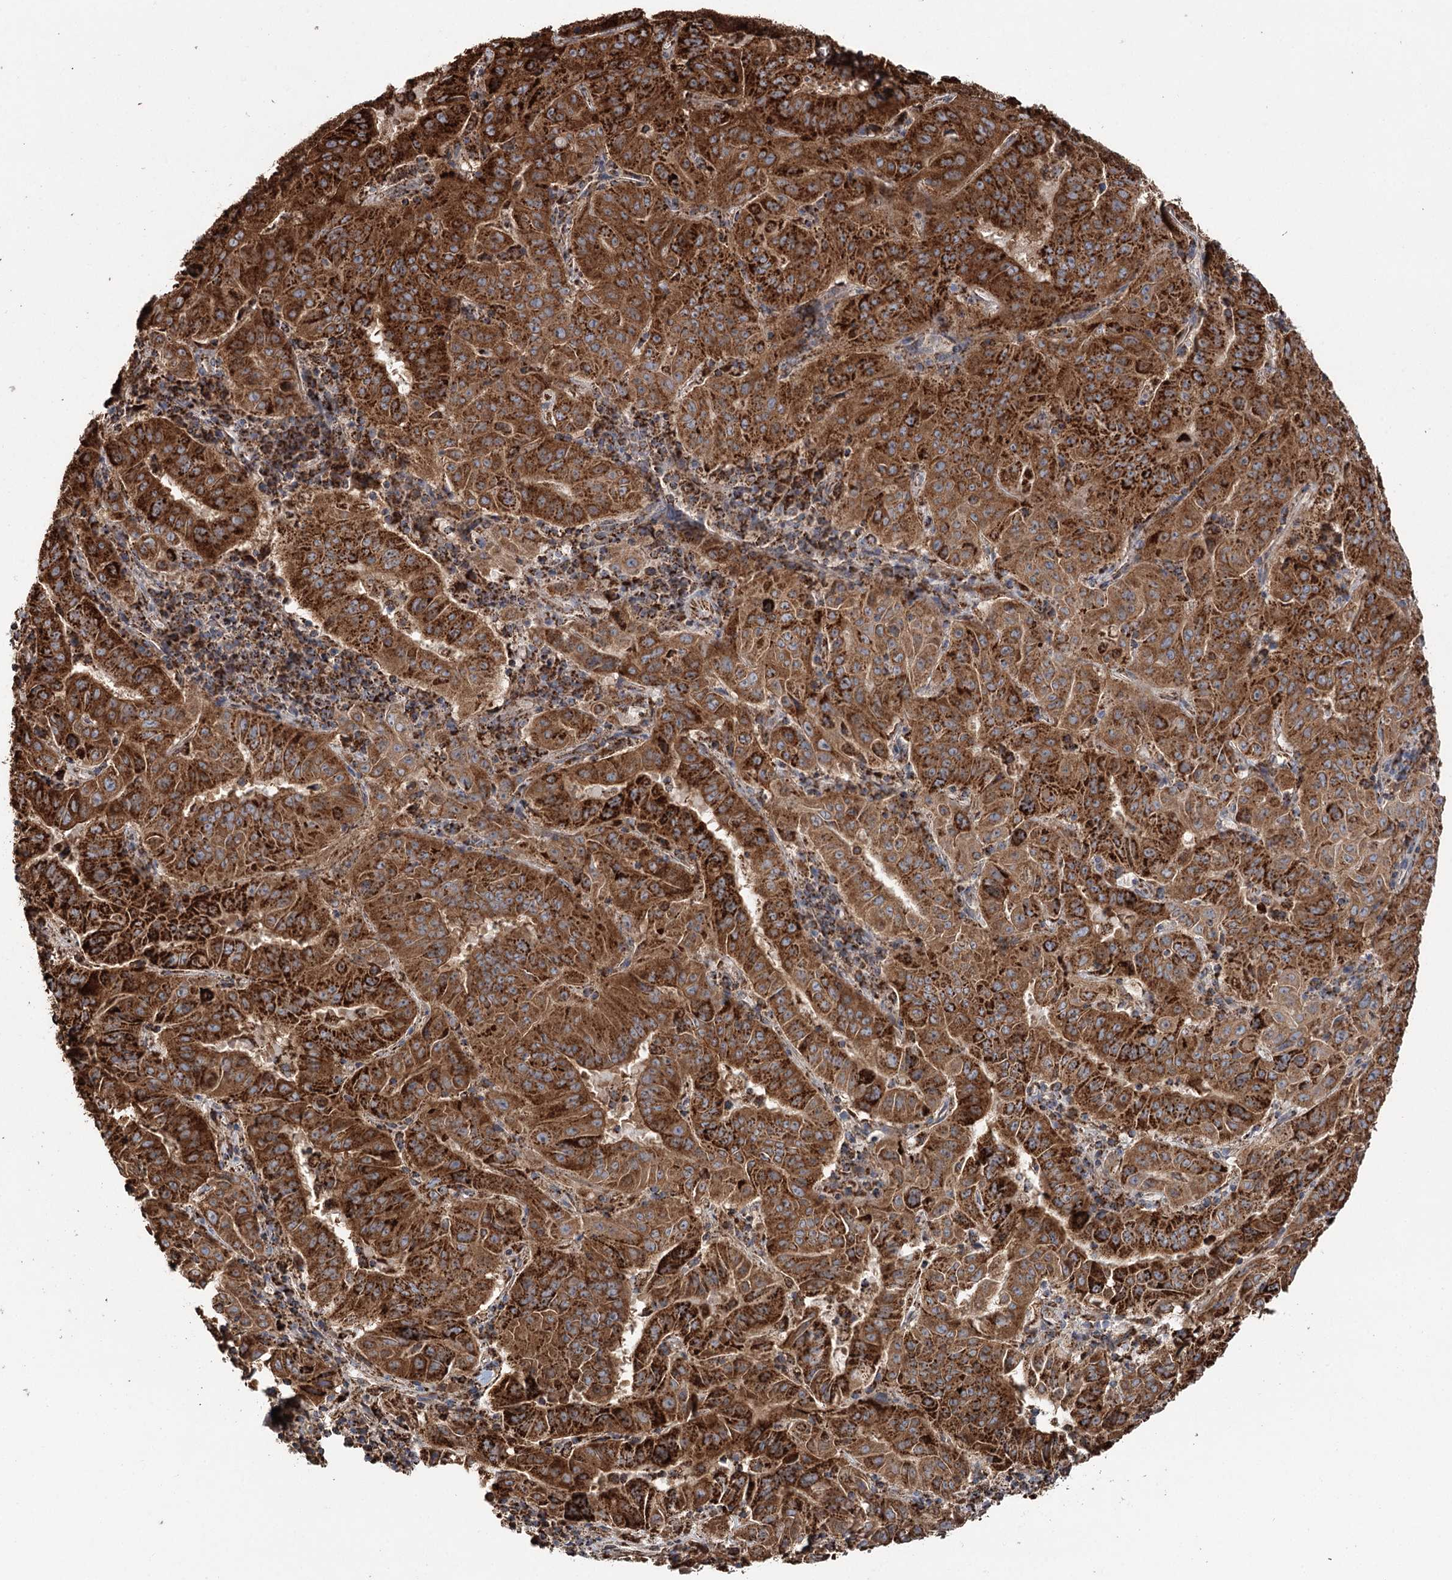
{"staining": {"intensity": "strong", "quantity": ">75%", "location": "cytoplasmic/membranous"}, "tissue": "pancreatic cancer", "cell_type": "Tumor cells", "image_type": "cancer", "snomed": [{"axis": "morphology", "description": "Adenocarcinoma, NOS"}, {"axis": "topography", "description": "Pancreas"}], "caption": "Immunohistochemistry (IHC) (DAB) staining of pancreatic adenocarcinoma demonstrates strong cytoplasmic/membranous protein positivity in about >75% of tumor cells. The staining was performed using DAB to visualize the protein expression in brown, while the nuclei were stained in blue with hematoxylin (Magnification: 20x).", "gene": "APH1A", "patient": {"sex": "male", "age": 63}}